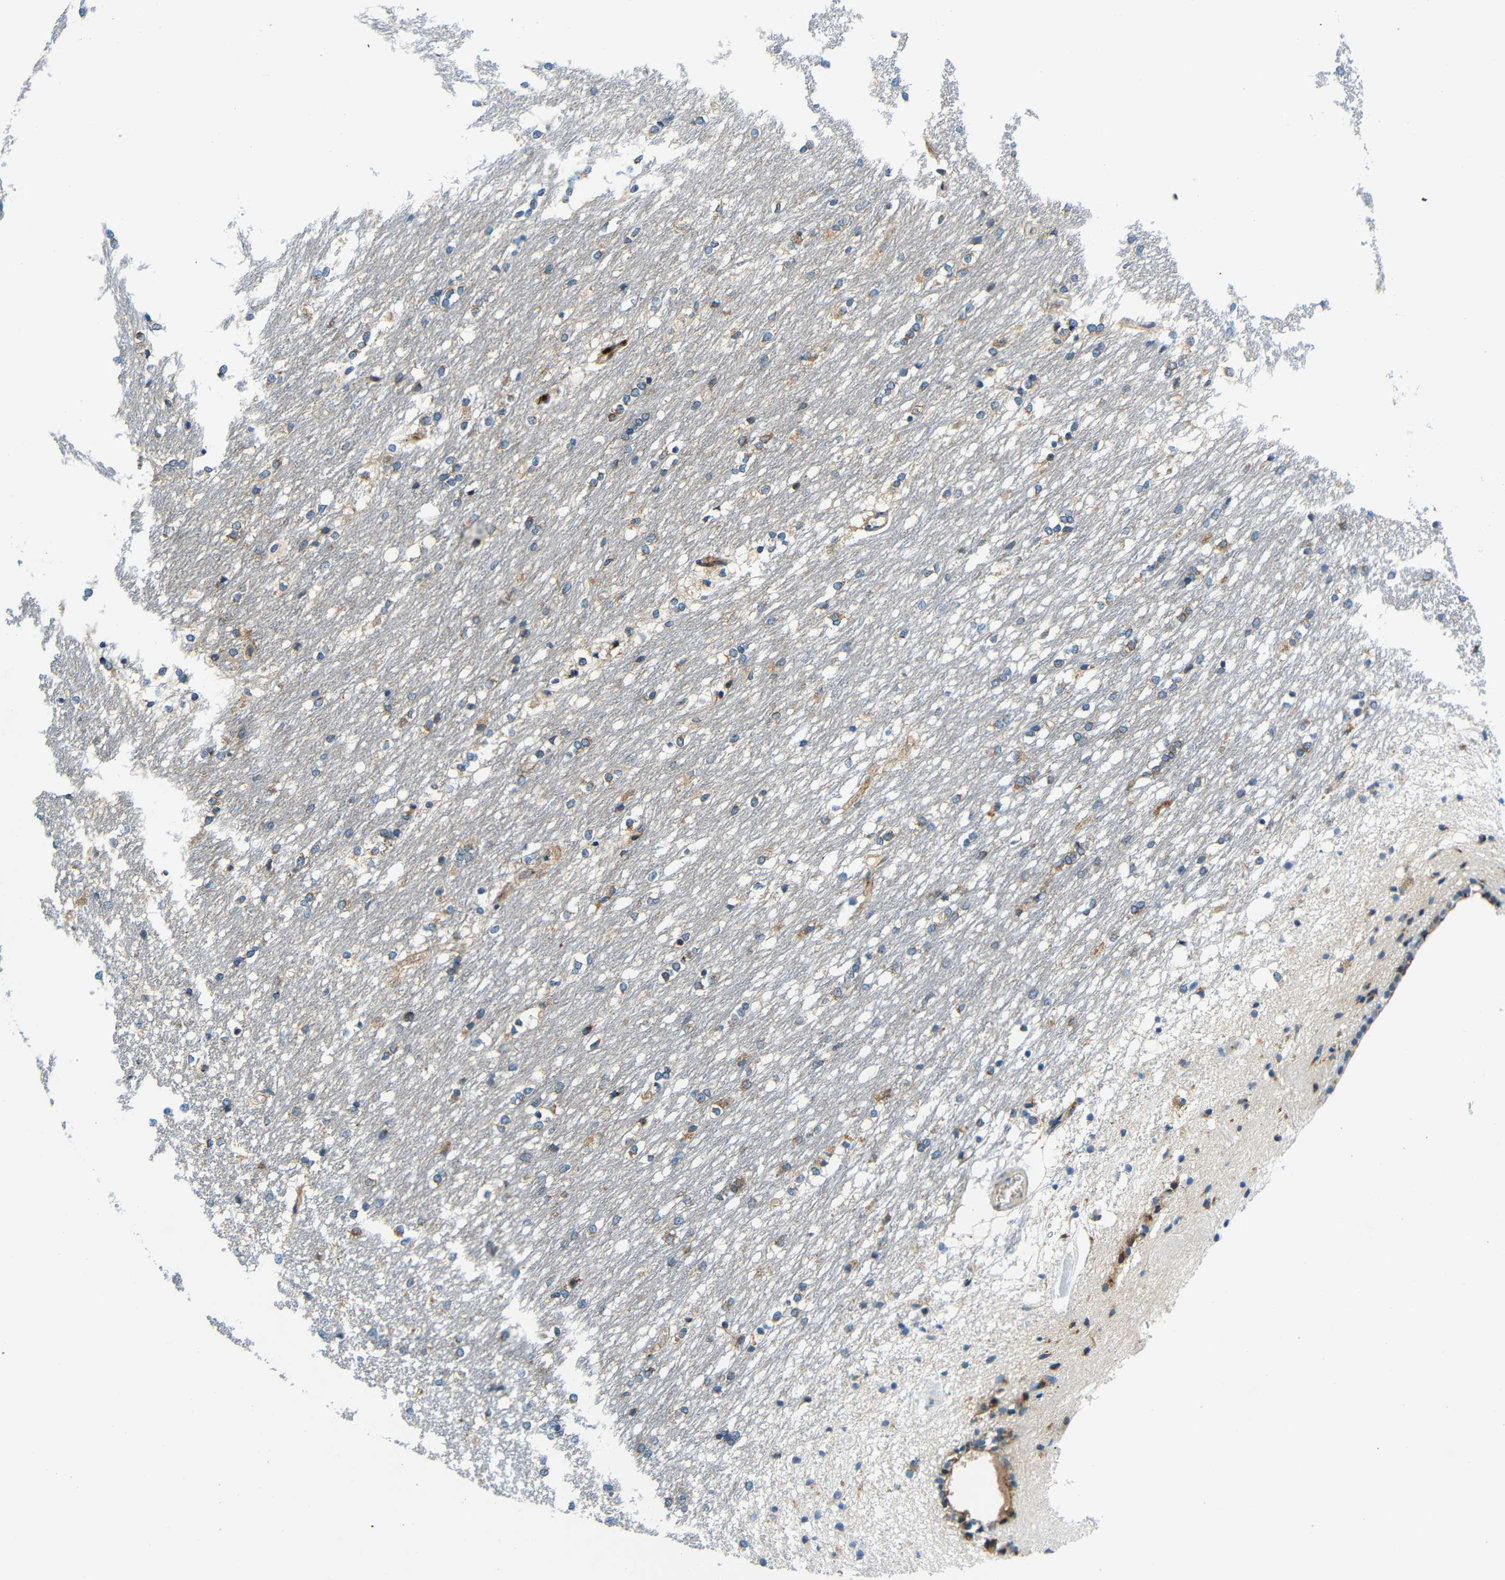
{"staining": {"intensity": "weak", "quantity": "<25%", "location": "cytoplasmic/membranous"}, "tissue": "caudate", "cell_type": "Glial cells", "image_type": "normal", "snomed": [{"axis": "morphology", "description": "Normal tissue, NOS"}, {"axis": "topography", "description": "Lateral ventricle wall"}], "caption": "Human caudate stained for a protein using immunohistochemistry (IHC) demonstrates no staining in glial cells.", "gene": "USO1", "patient": {"sex": "female", "age": 19}}